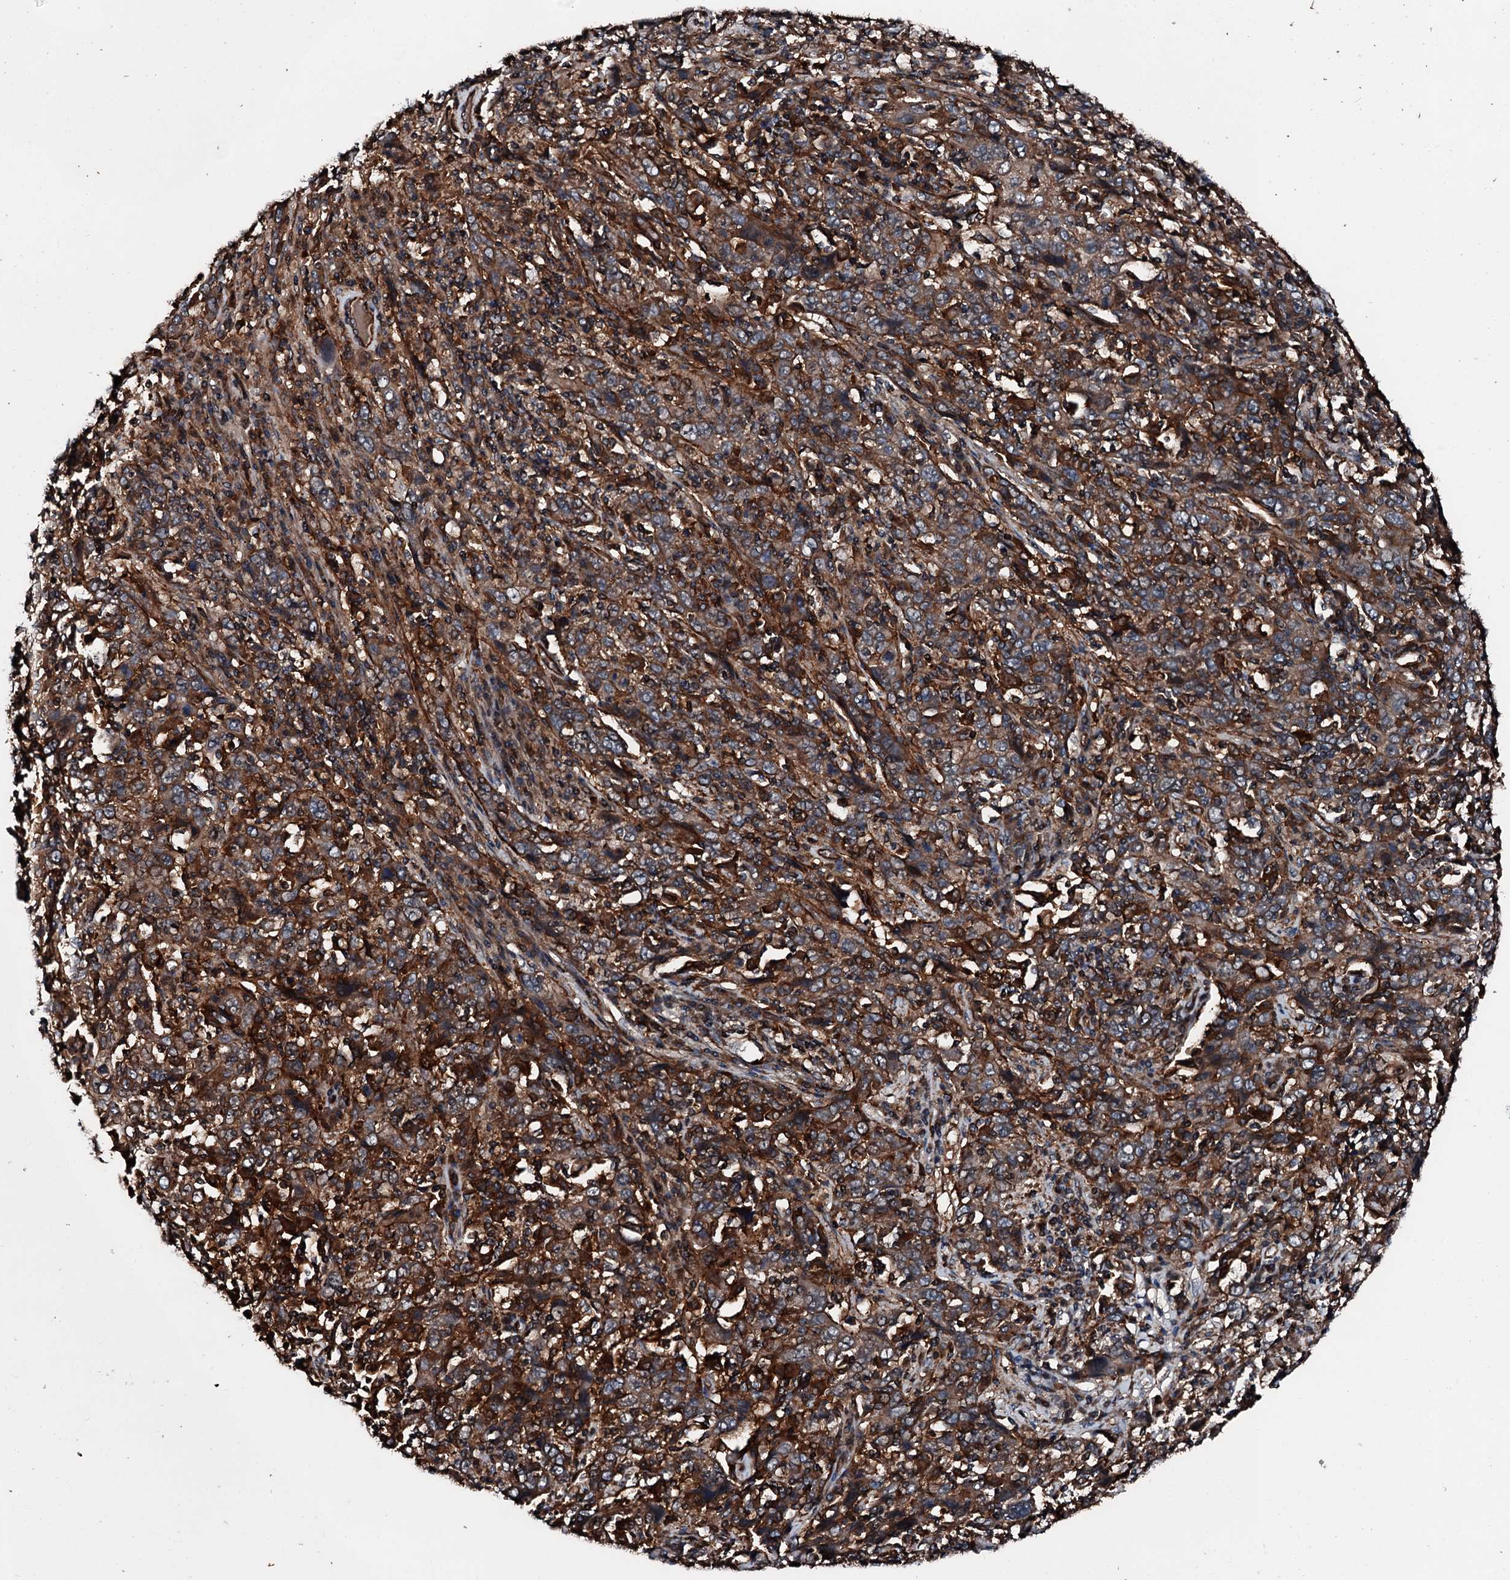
{"staining": {"intensity": "strong", "quantity": ">75%", "location": "cytoplasmic/membranous"}, "tissue": "cervical cancer", "cell_type": "Tumor cells", "image_type": "cancer", "snomed": [{"axis": "morphology", "description": "Squamous cell carcinoma, NOS"}, {"axis": "topography", "description": "Cervix"}], "caption": "Immunohistochemistry (IHC) micrograph of neoplastic tissue: human cervical squamous cell carcinoma stained using IHC displays high levels of strong protein expression localized specifically in the cytoplasmic/membranous of tumor cells, appearing as a cytoplasmic/membranous brown color.", "gene": "FGD4", "patient": {"sex": "female", "age": 46}}